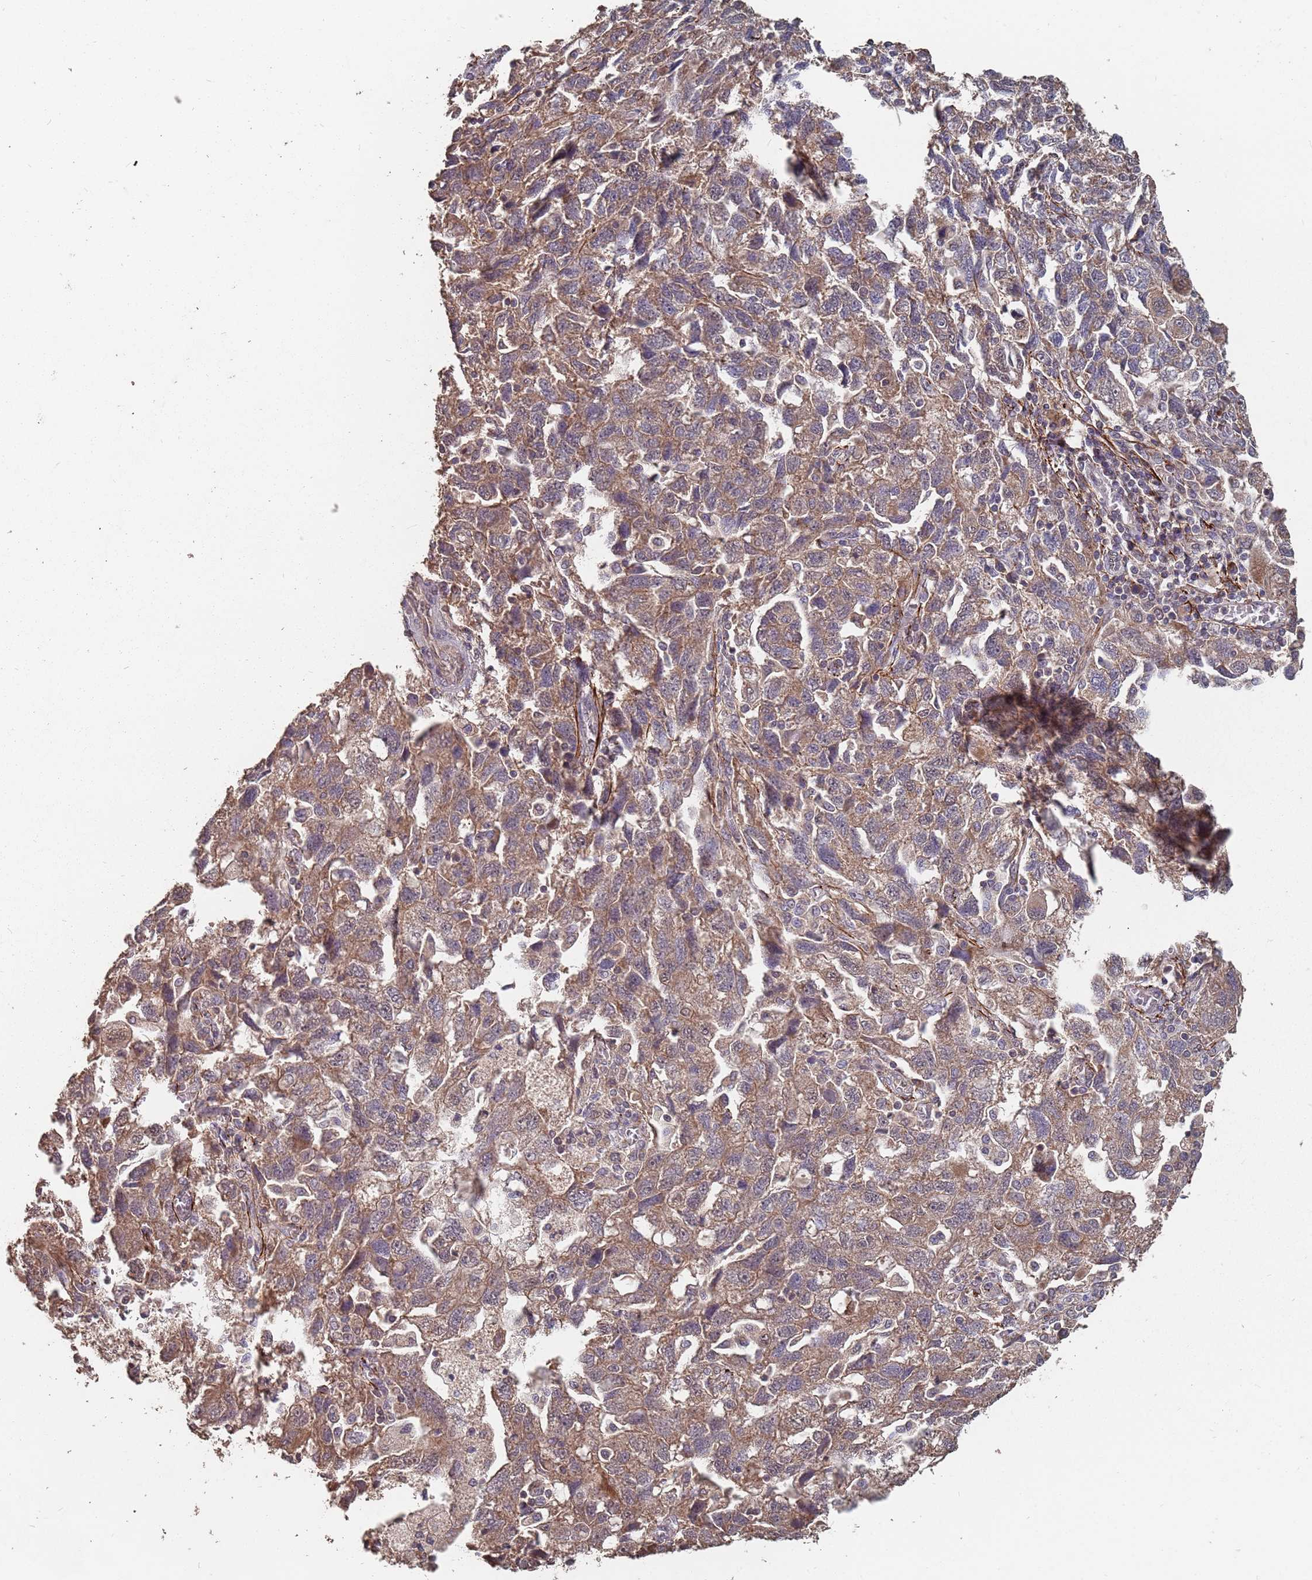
{"staining": {"intensity": "moderate", "quantity": ">75%", "location": "cytoplasmic/membranous"}, "tissue": "ovarian cancer", "cell_type": "Tumor cells", "image_type": "cancer", "snomed": [{"axis": "morphology", "description": "Carcinoma, NOS"}, {"axis": "morphology", "description": "Cystadenocarcinoma, serous, NOS"}, {"axis": "topography", "description": "Ovary"}], "caption": "Brown immunohistochemical staining in ovarian cancer (serous cystadenocarcinoma) reveals moderate cytoplasmic/membranous staining in approximately >75% of tumor cells. The protein is shown in brown color, while the nuclei are stained blue.", "gene": "PRORP", "patient": {"sex": "female", "age": 69}}